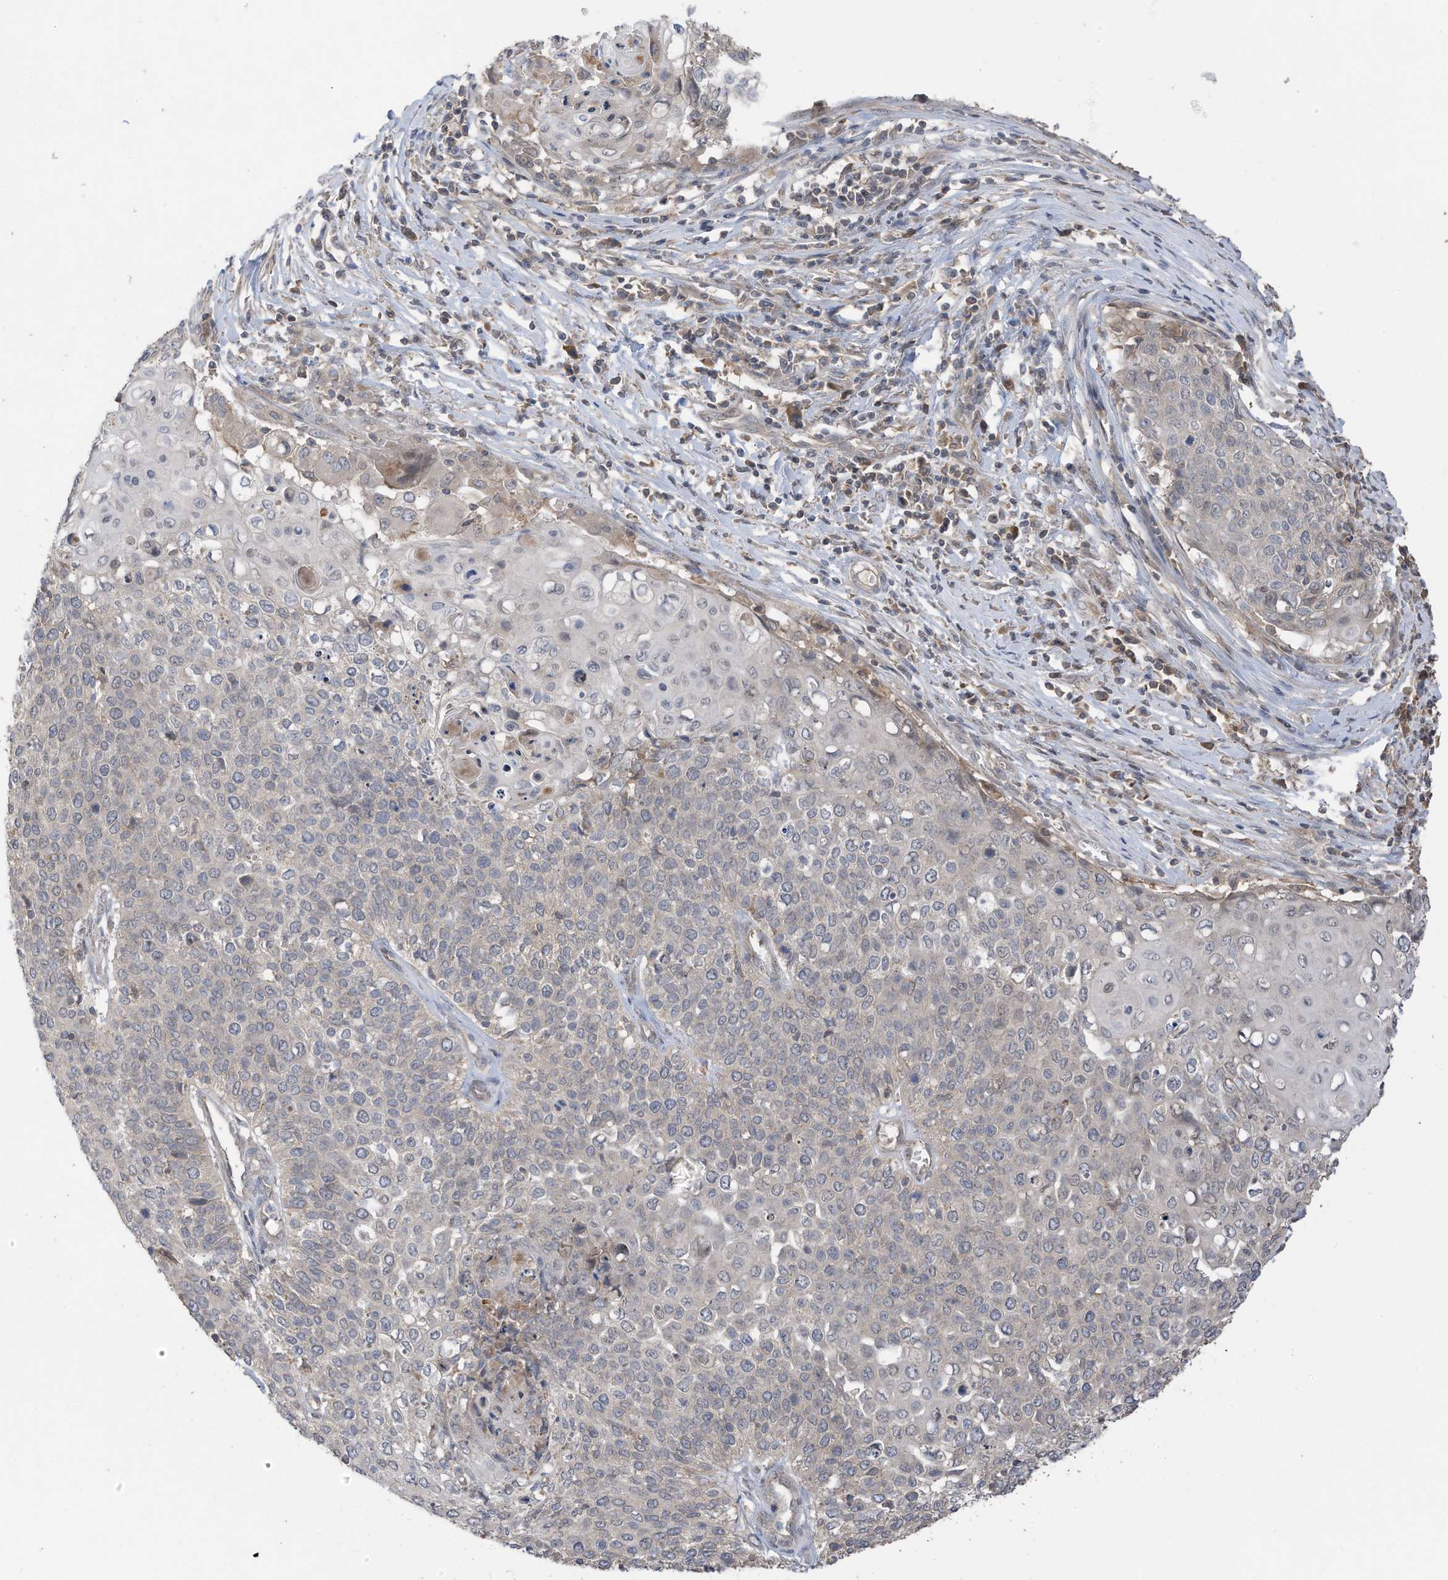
{"staining": {"intensity": "weak", "quantity": "<25%", "location": "cytoplasmic/membranous"}, "tissue": "cervical cancer", "cell_type": "Tumor cells", "image_type": "cancer", "snomed": [{"axis": "morphology", "description": "Squamous cell carcinoma, NOS"}, {"axis": "topography", "description": "Cervix"}], "caption": "This is an IHC histopathology image of cervical cancer (squamous cell carcinoma). There is no expression in tumor cells.", "gene": "REC8", "patient": {"sex": "female", "age": 39}}